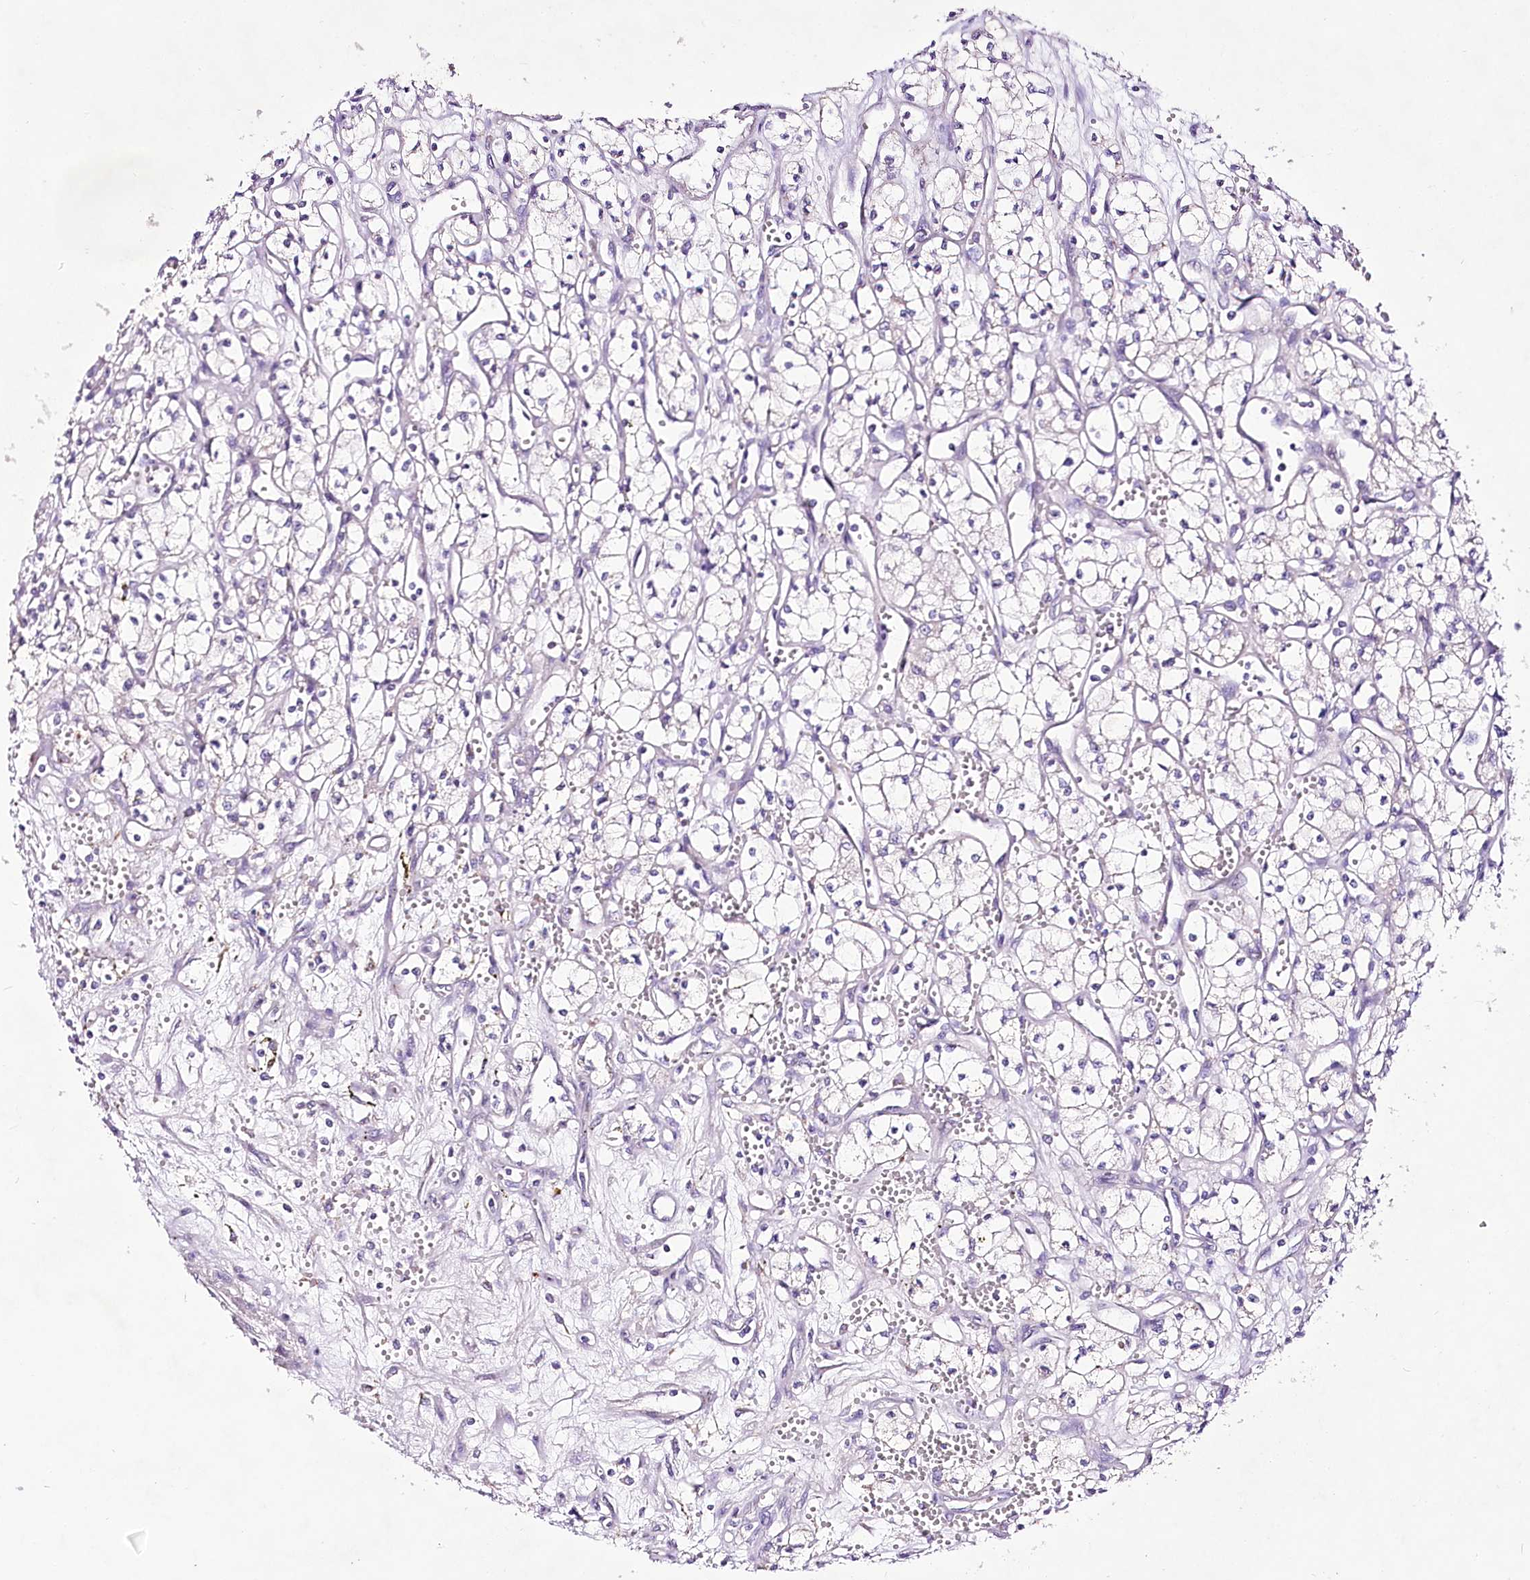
{"staining": {"intensity": "negative", "quantity": "none", "location": "none"}, "tissue": "renal cancer", "cell_type": "Tumor cells", "image_type": "cancer", "snomed": [{"axis": "morphology", "description": "Adenocarcinoma, NOS"}, {"axis": "topography", "description": "Kidney"}], "caption": "Tumor cells show no significant positivity in renal adenocarcinoma. The staining is performed using DAB (3,3'-diaminobenzidine) brown chromogen with nuclei counter-stained in using hematoxylin.", "gene": "LRRC14B", "patient": {"sex": "male", "age": 59}}